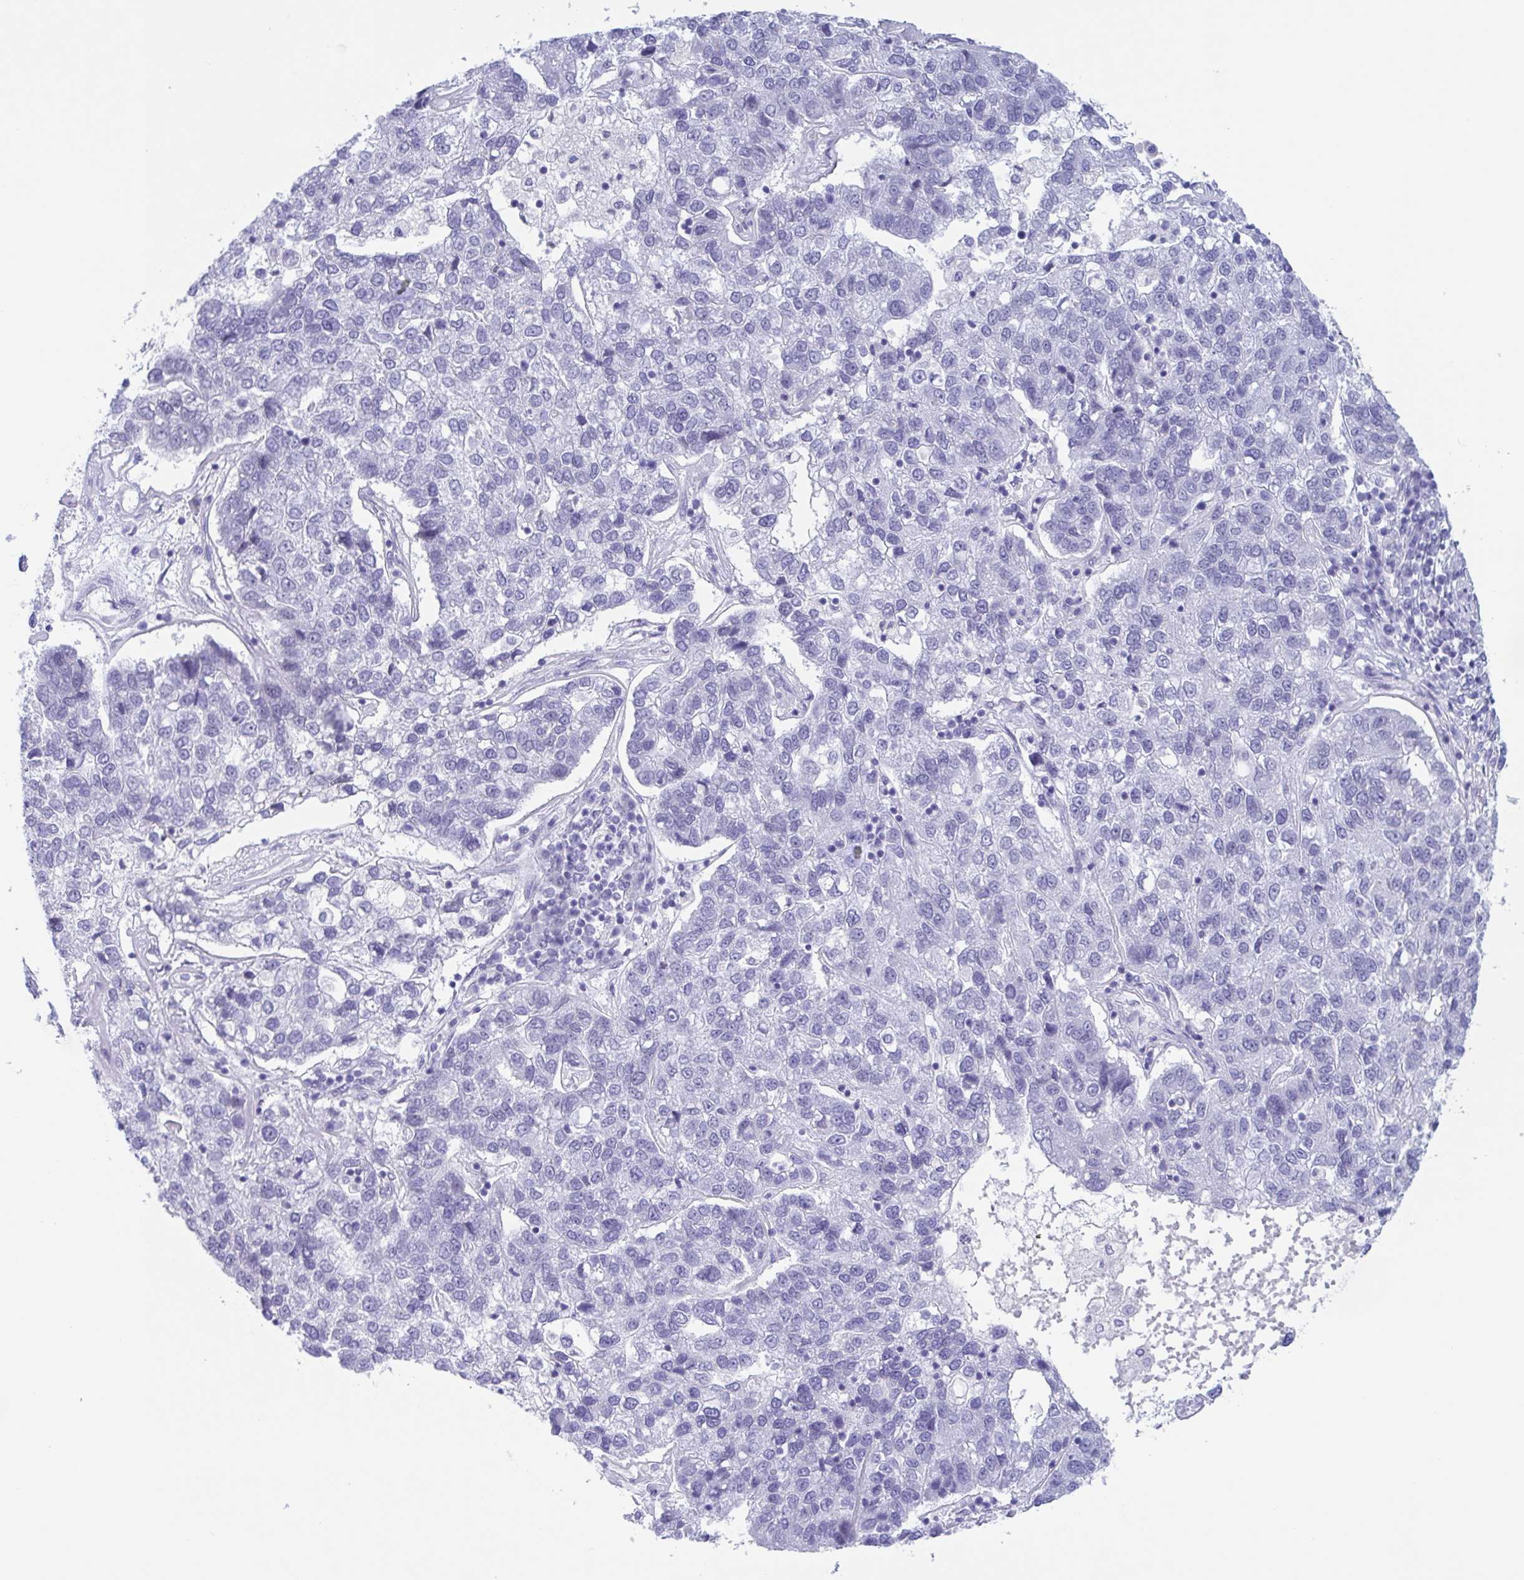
{"staining": {"intensity": "negative", "quantity": "none", "location": "none"}, "tissue": "pancreatic cancer", "cell_type": "Tumor cells", "image_type": "cancer", "snomed": [{"axis": "morphology", "description": "Adenocarcinoma, NOS"}, {"axis": "topography", "description": "Pancreas"}], "caption": "Tumor cells show no significant protein expression in pancreatic cancer (adenocarcinoma). (DAB IHC with hematoxylin counter stain).", "gene": "CDX4", "patient": {"sex": "female", "age": 61}}